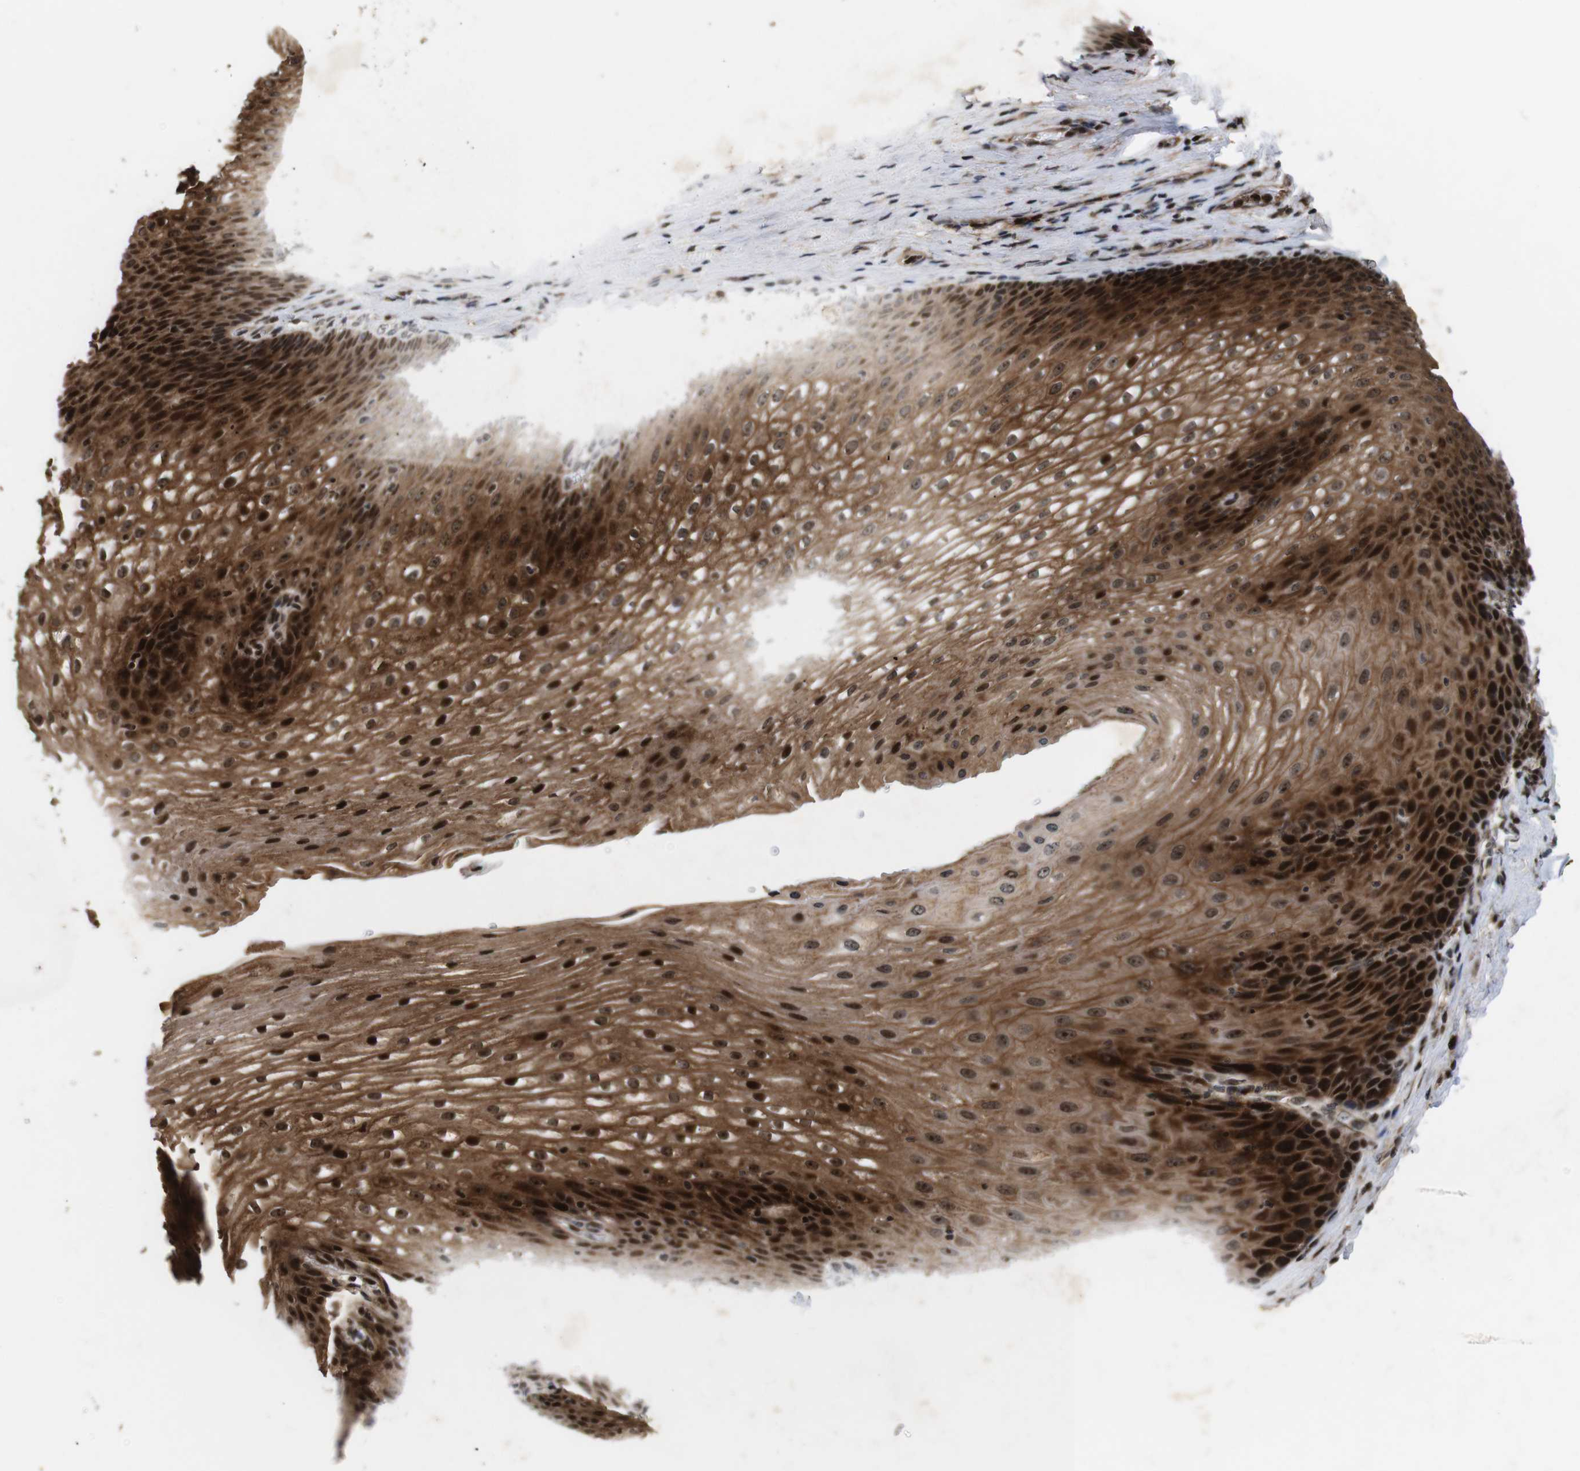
{"staining": {"intensity": "strong", "quantity": ">75%", "location": "cytoplasmic/membranous,nuclear"}, "tissue": "esophagus", "cell_type": "Squamous epithelial cells", "image_type": "normal", "snomed": [{"axis": "morphology", "description": "Normal tissue, NOS"}, {"axis": "topography", "description": "Esophagus"}], "caption": "Esophagus stained with a brown dye displays strong cytoplasmic/membranous,nuclear positive staining in about >75% of squamous epithelial cells.", "gene": "KIF23", "patient": {"sex": "male", "age": 48}}